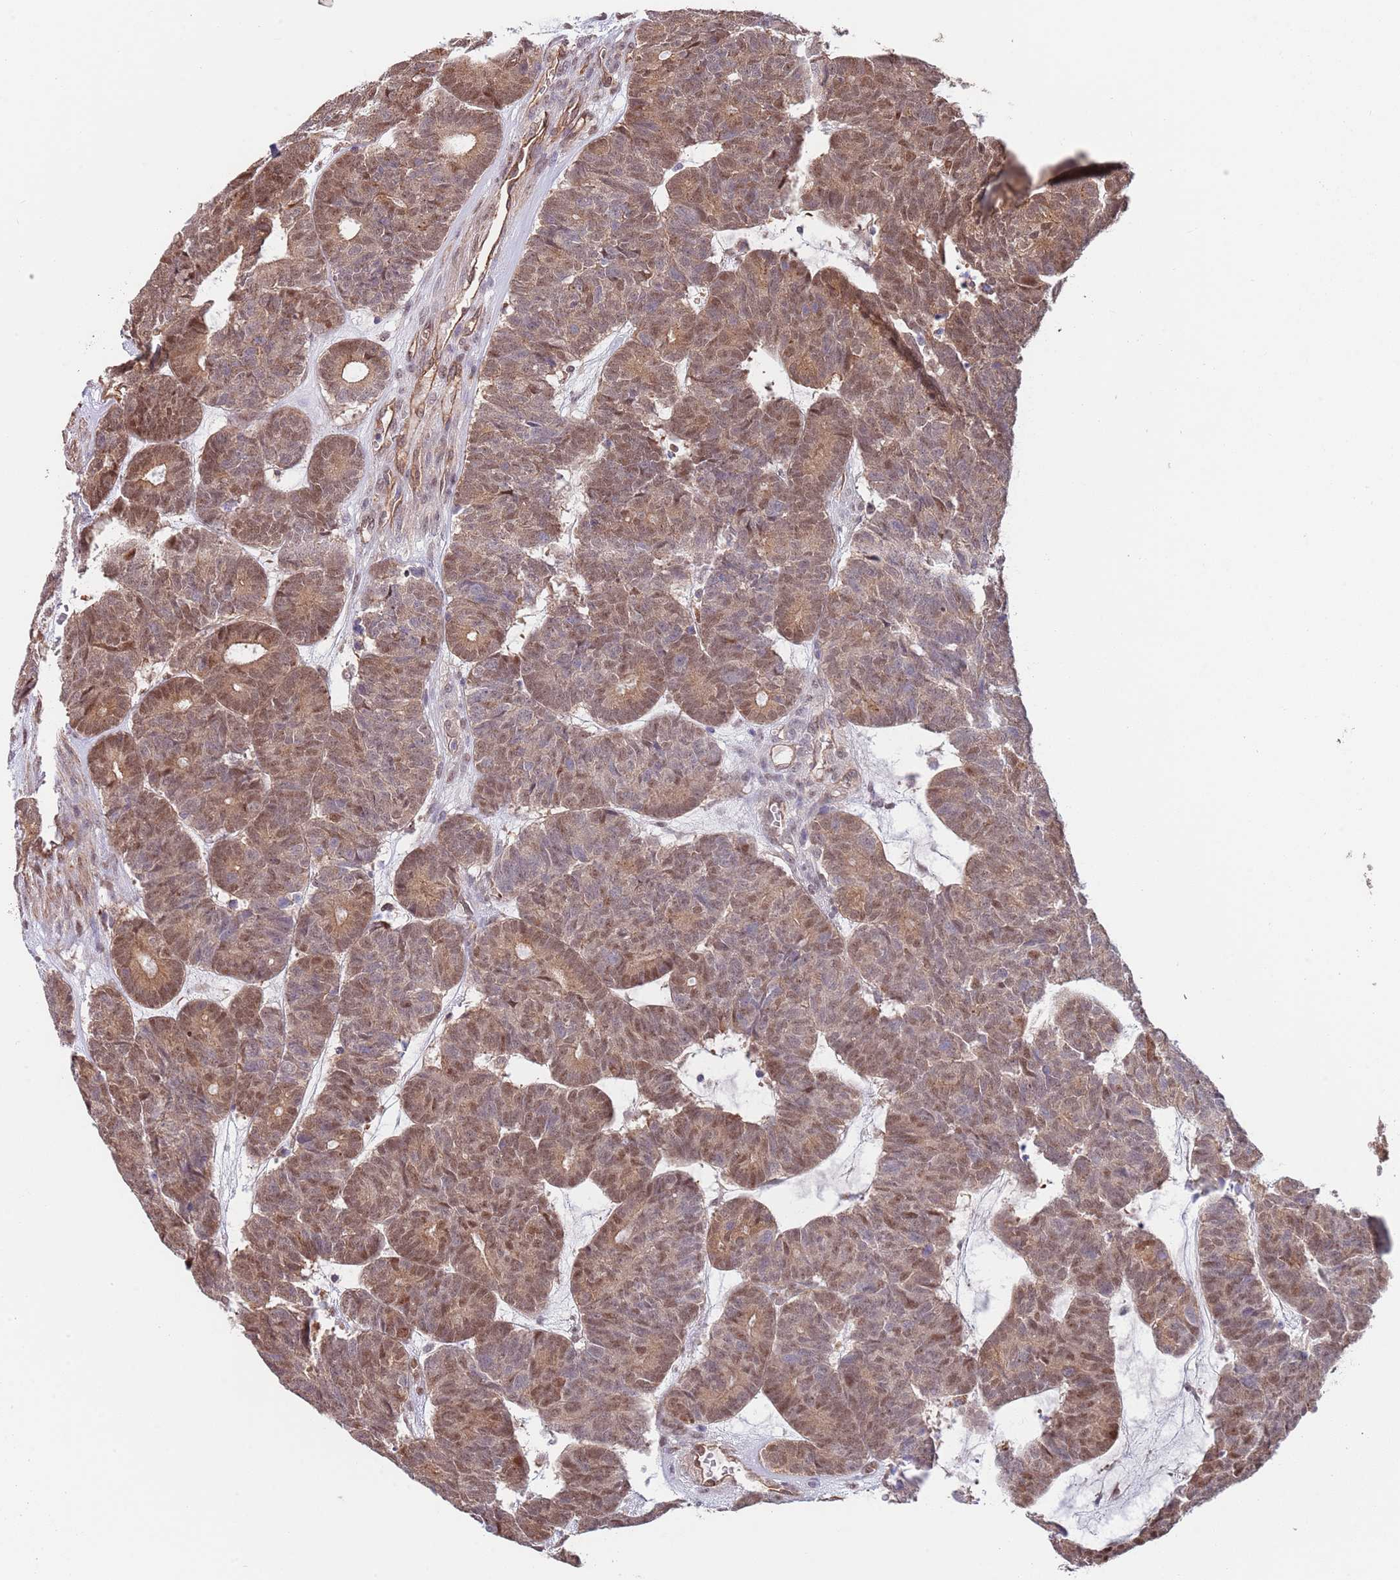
{"staining": {"intensity": "moderate", "quantity": ">75%", "location": "cytoplasmic/membranous,nuclear"}, "tissue": "head and neck cancer", "cell_type": "Tumor cells", "image_type": "cancer", "snomed": [{"axis": "morphology", "description": "Adenocarcinoma, NOS"}, {"axis": "topography", "description": "Head-Neck"}], "caption": "Head and neck cancer (adenocarcinoma) stained for a protein (brown) exhibits moderate cytoplasmic/membranous and nuclear positive expression in about >75% of tumor cells.", "gene": "BPNT1", "patient": {"sex": "female", "age": 81}}